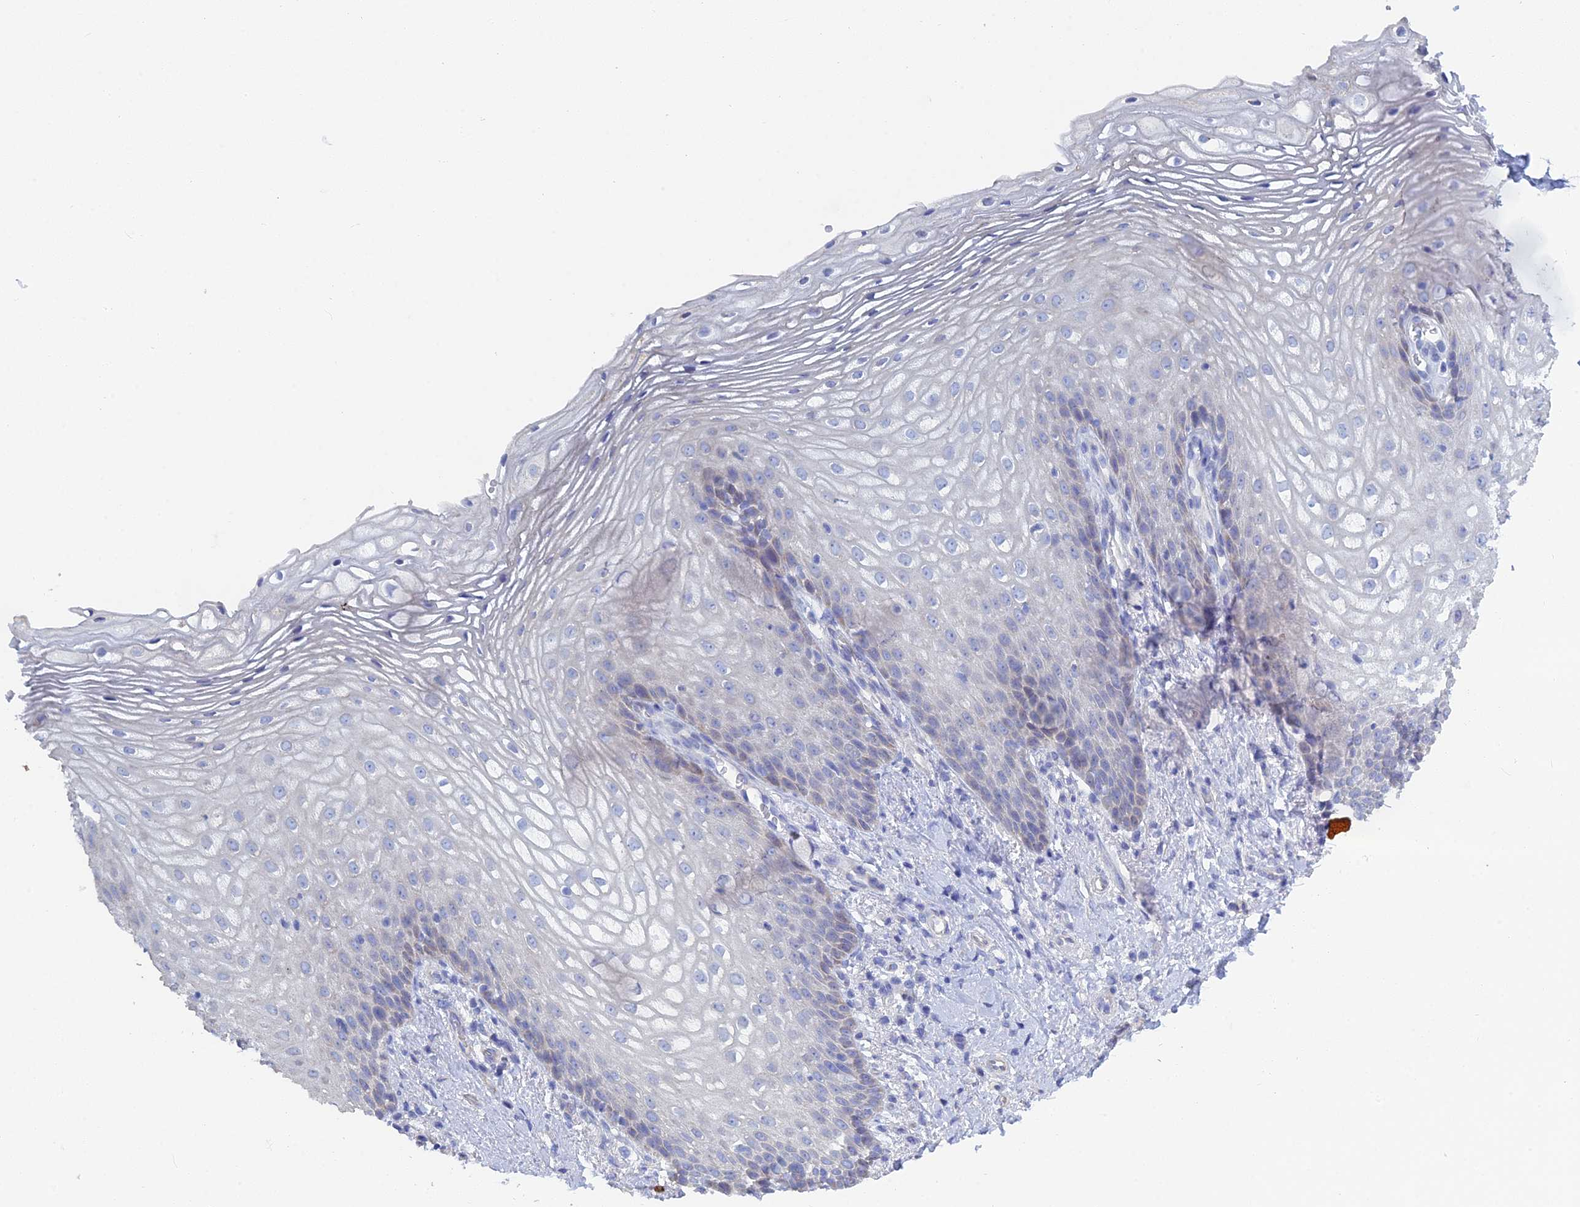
{"staining": {"intensity": "negative", "quantity": "none", "location": "none"}, "tissue": "vagina", "cell_type": "Squamous epithelial cells", "image_type": "normal", "snomed": [{"axis": "morphology", "description": "Normal tissue, NOS"}, {"axis": "topography", "description": "Vagina"}], "caption": "IHC photomicrograph of unremarkable vagina stained for a protein (brown), which demonstrates no positivity in squamous epithelial cells.", "gene": "PCDHA8", "patient": {"sex": "female", "age": 60}}